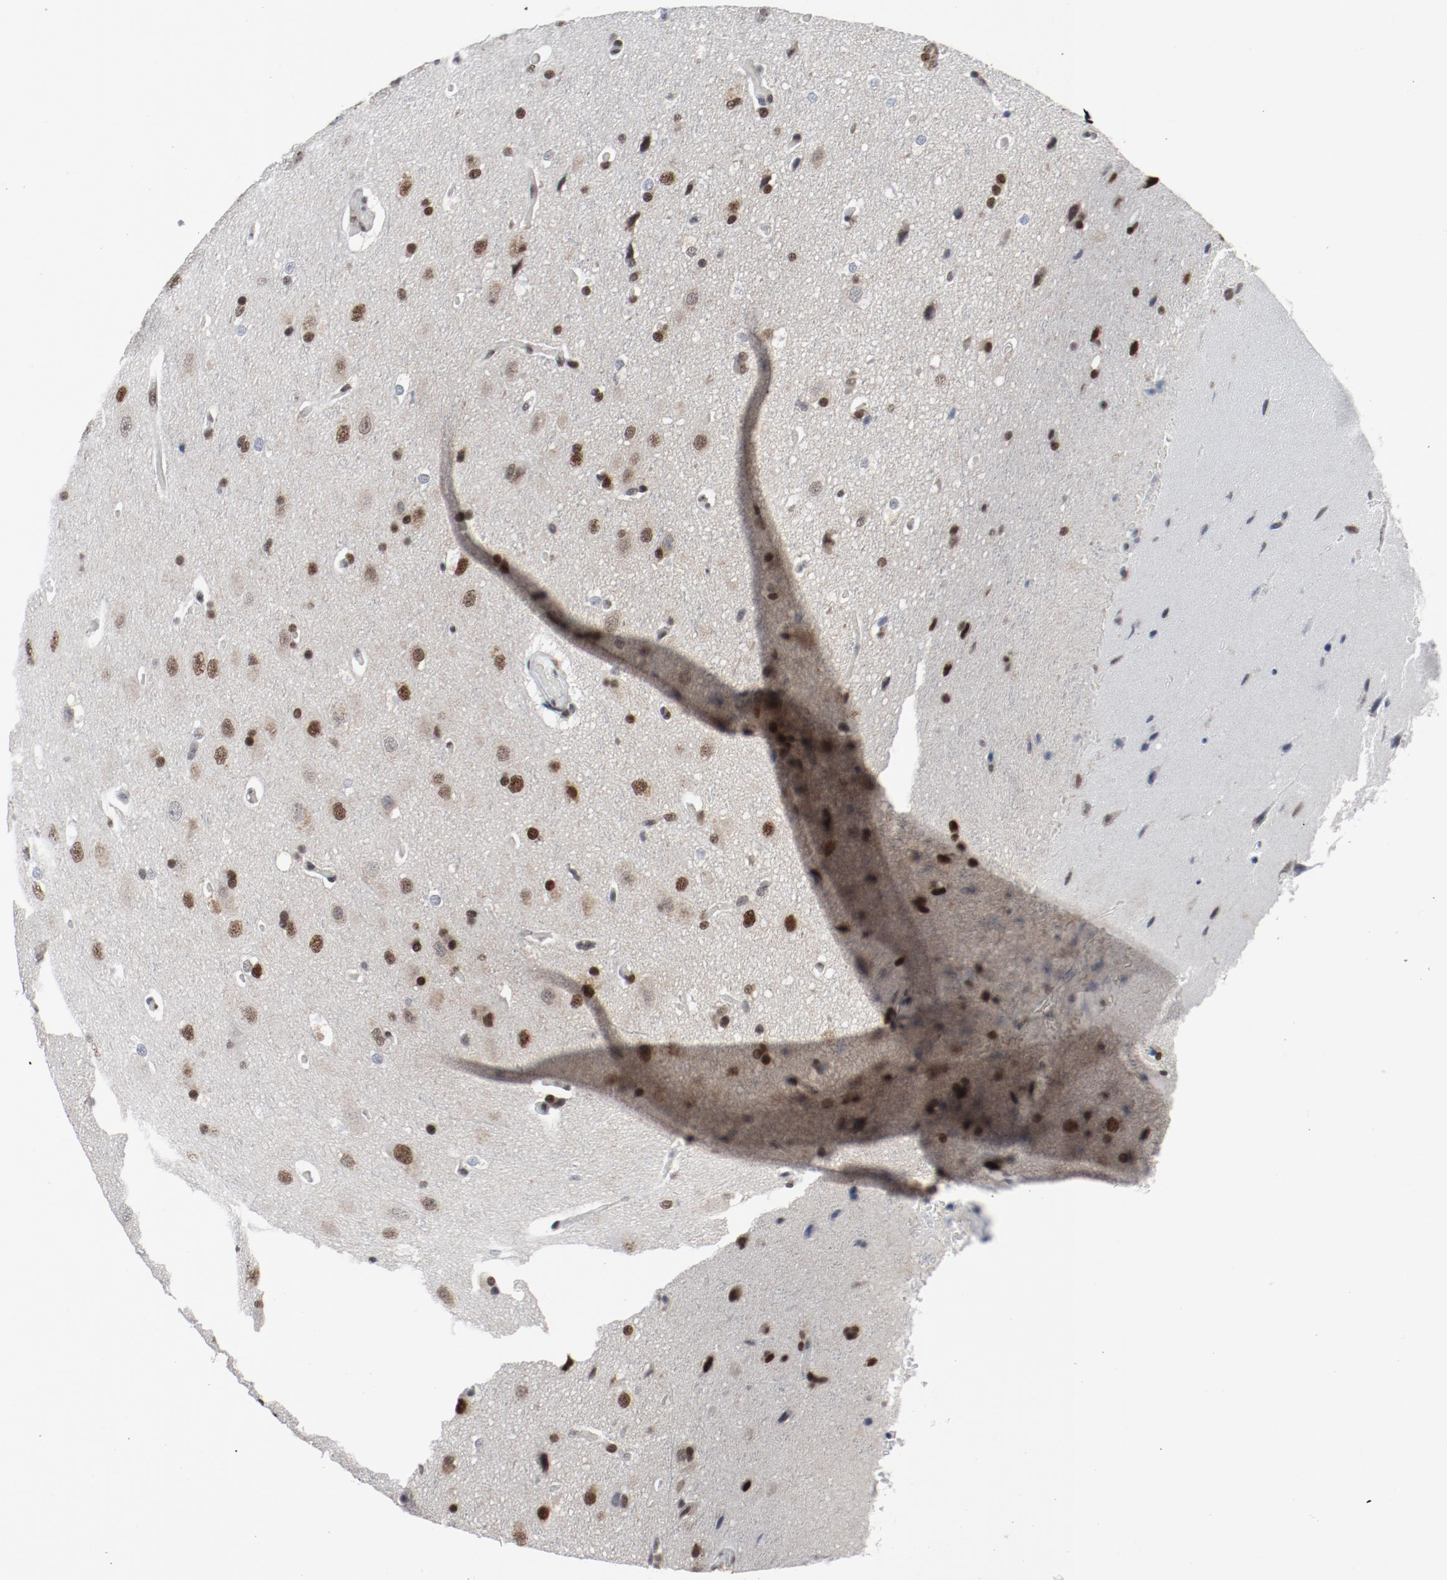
{"staining": {"intensity": "strong", "quantity": ">75%", "location": "nuclear"}, "tissue": "glioma", "cell_type": "Tumor cells", "image_type": "cancer", "snomed": [{"axis": "morphology", "description": "Glioma, malignant, Low grade"}, {"axis": "topography", "description": "Cerebral cortex"}], "caption": "Human low-grade glioma (malignant) stained with a brown dye shows strong nuclear positive staining in about >75% of tumor cells.", "gene": "JMJD6", "patient": {"sex": "female", "age": 47}}